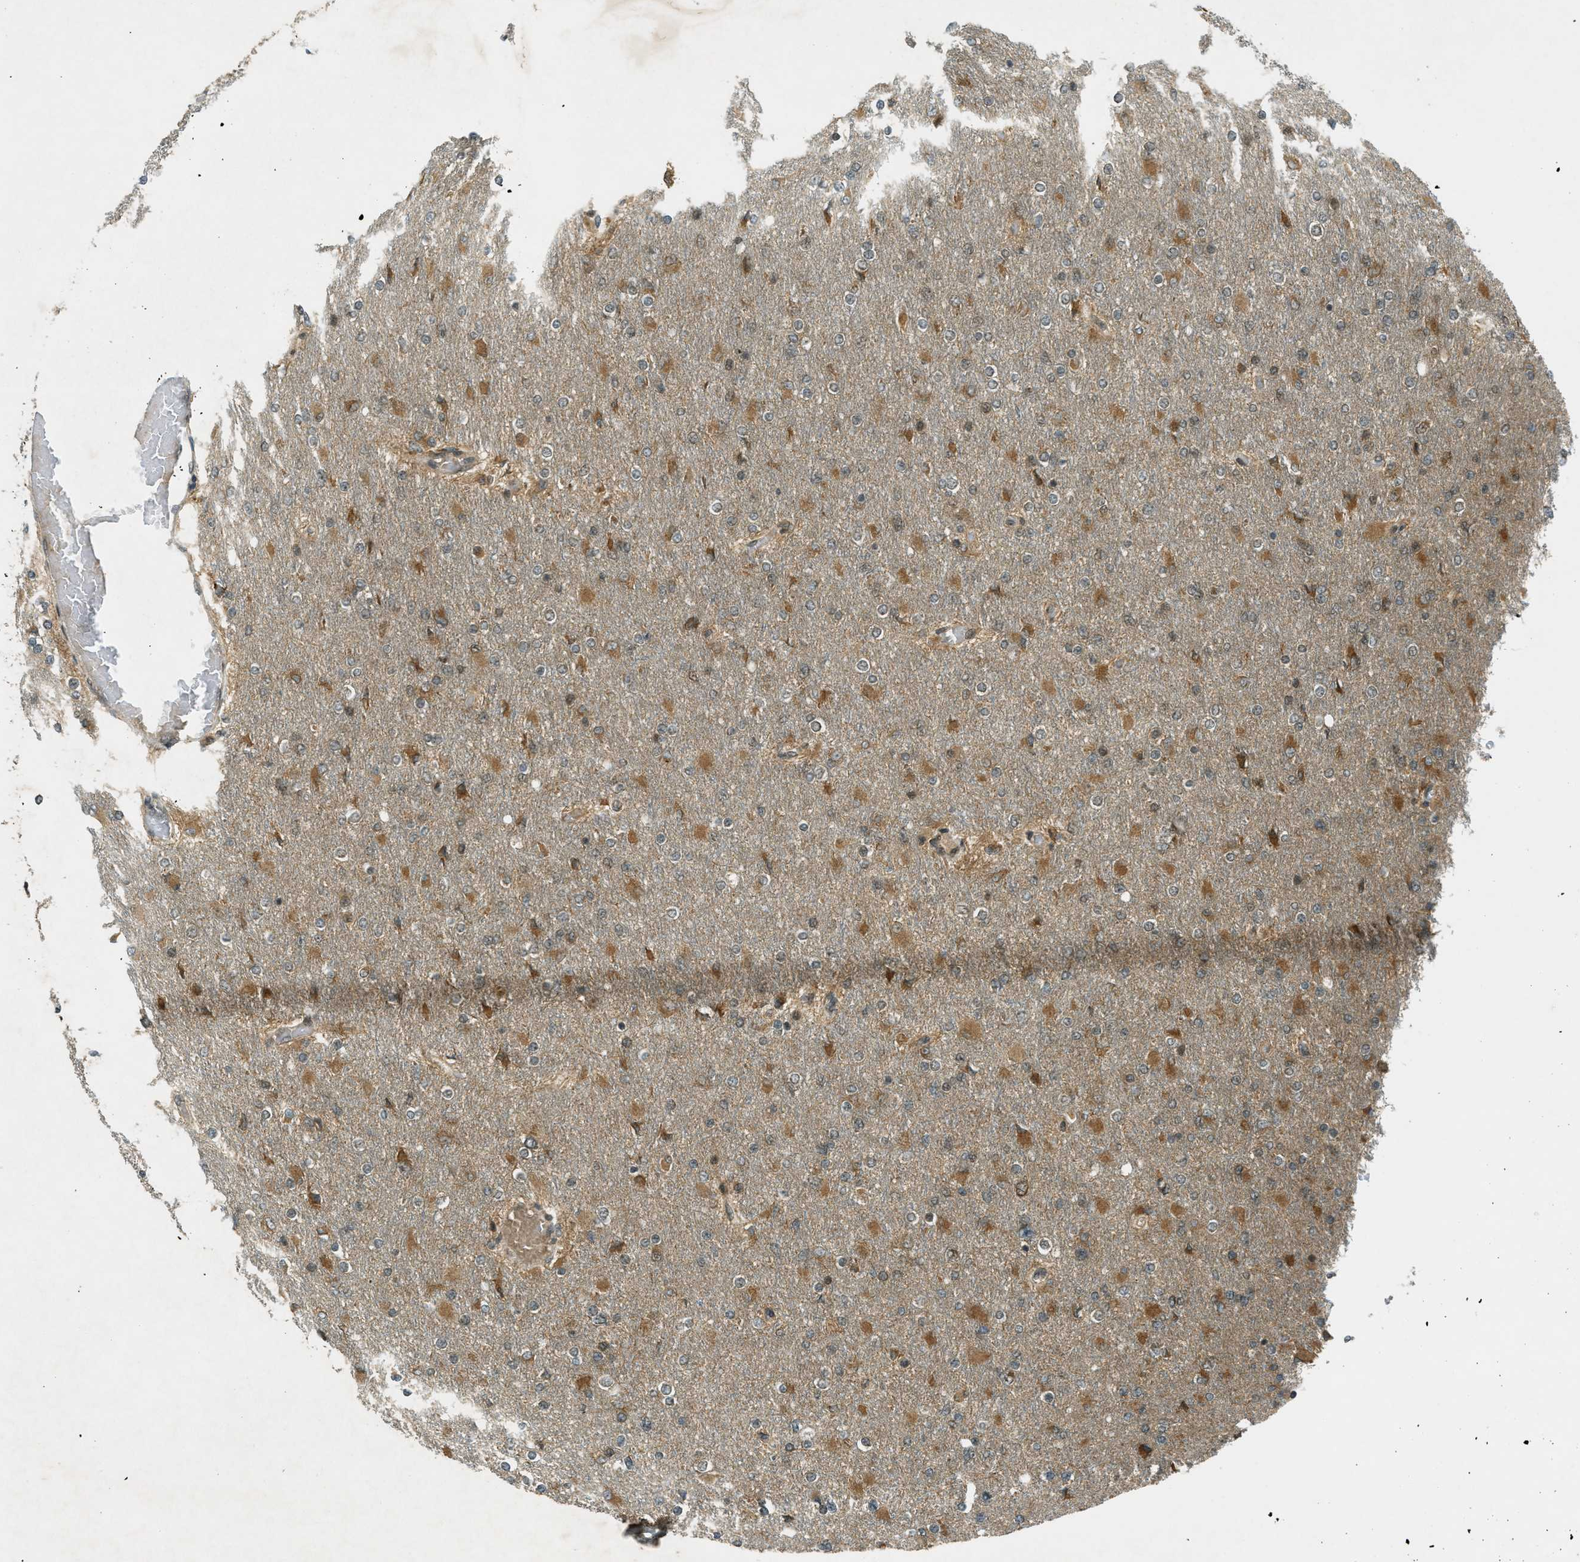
{"staining": {"intensity": "moderate", "quantity": ">75%", "location": "cytoplasmic/membranous"}, "tissue": "glioma", "cell_type": "Tumor cells", "image_type": "cancer", "snomed": [{"axis": "morphology", "description": "Glioma, malignant, High grade"}, {"axis": "topography", "description": "Cerebral cortex"}], "caption": "Protein expression analysis of human glioma reveals moderate cytoplasmic/membranous expression in about >75% of tumor cells.", "gene": "EIF2AK3", "patient": {"sex": "female", "age": 36}}